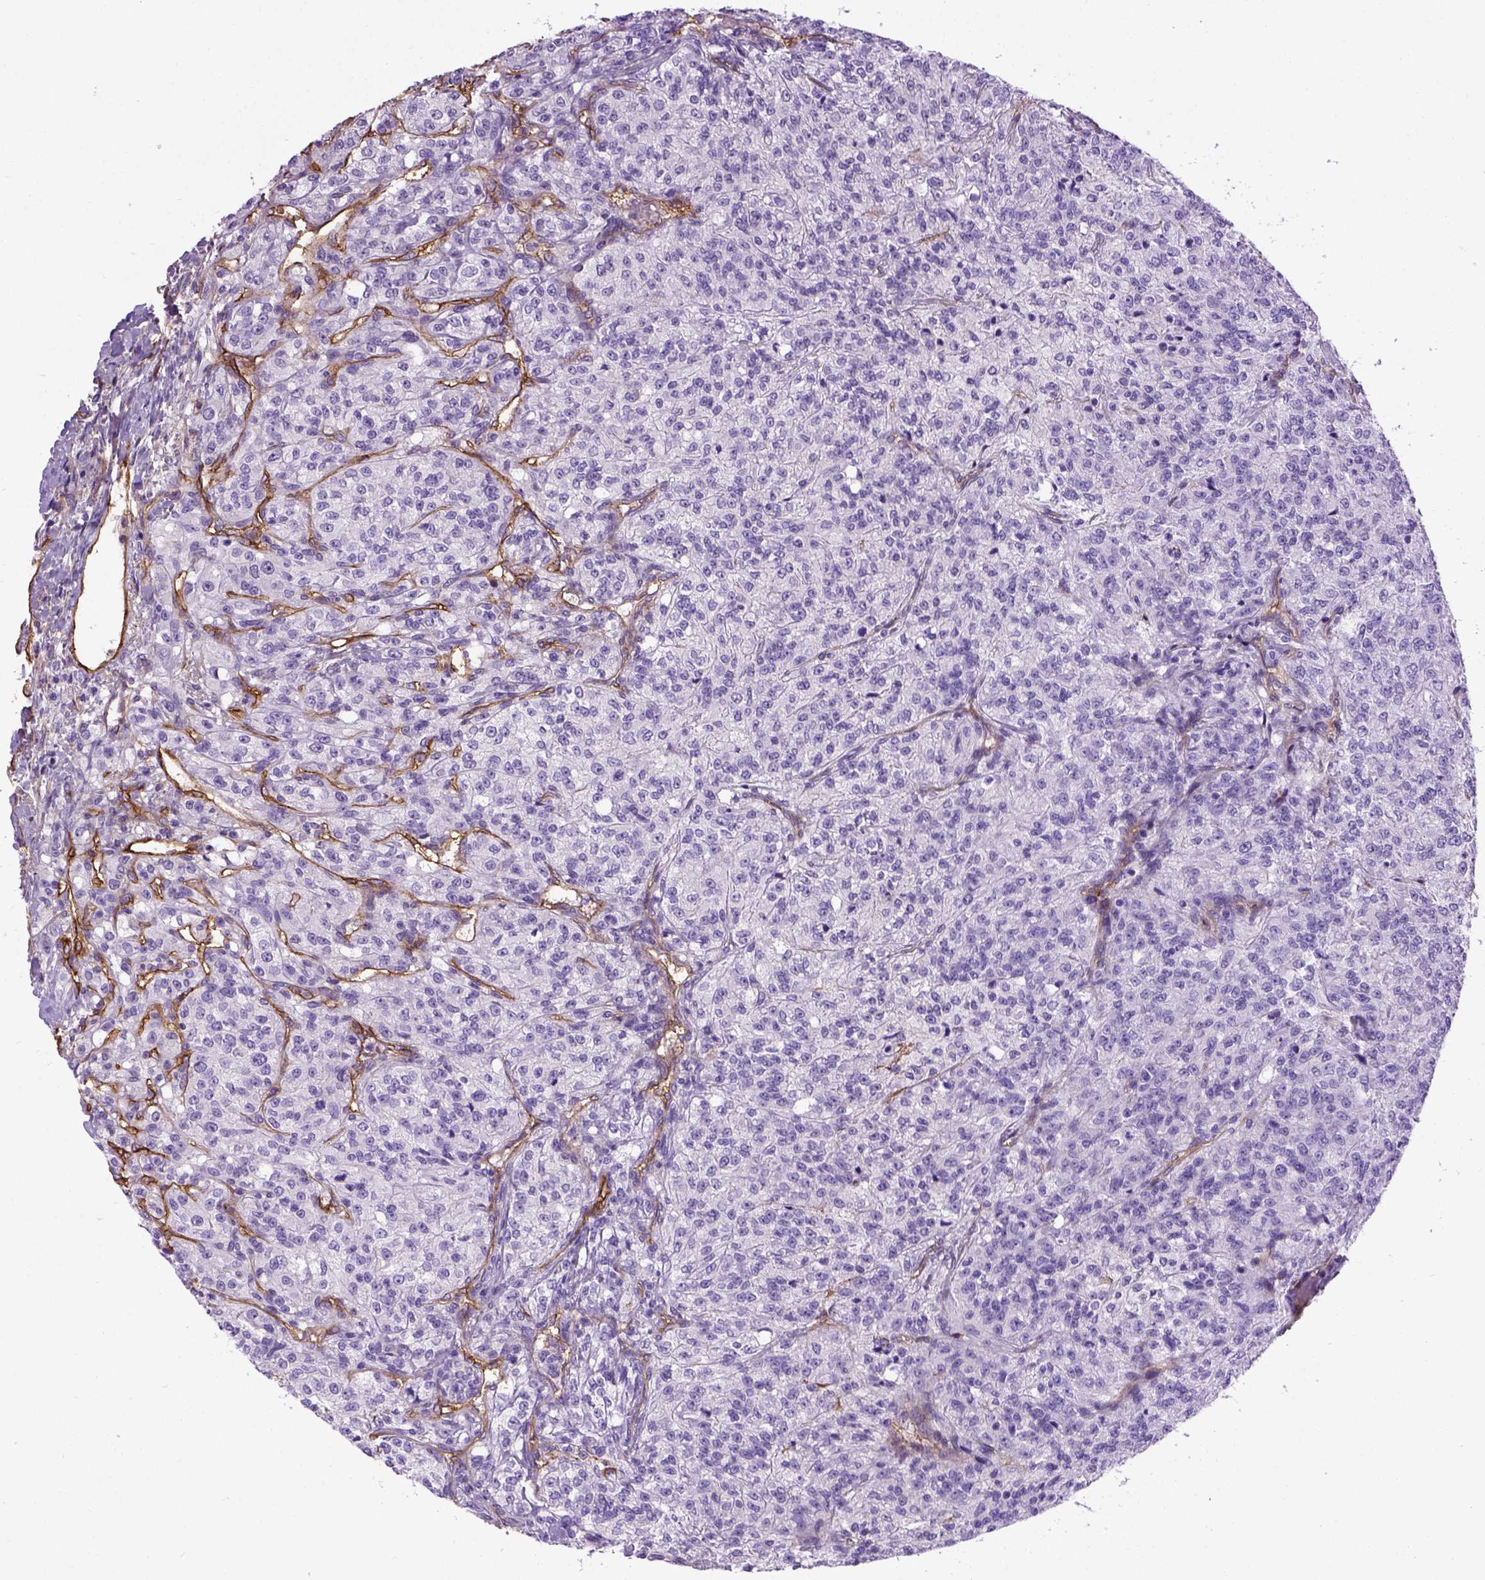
{"staining": {"intensity": "negative", "quantity": "none", "location": "none"}, "tissue": "renal cancer", "cell_type": "Tumor cells", "image_type": "cancer", "snomed": [{"axis": "morphology", "description": "Adenocarcinoma, NOS"}, {"axis": "topography", "description": "Kidney"}], "caption": "A high-resolution micrograph shows immunohistochemistry (IHC) staining of renal adenocarcinoma, which displays no significant staining in tumor cells.", "gene": "ENG", "patient": {"sex": "female", "age": 63}}